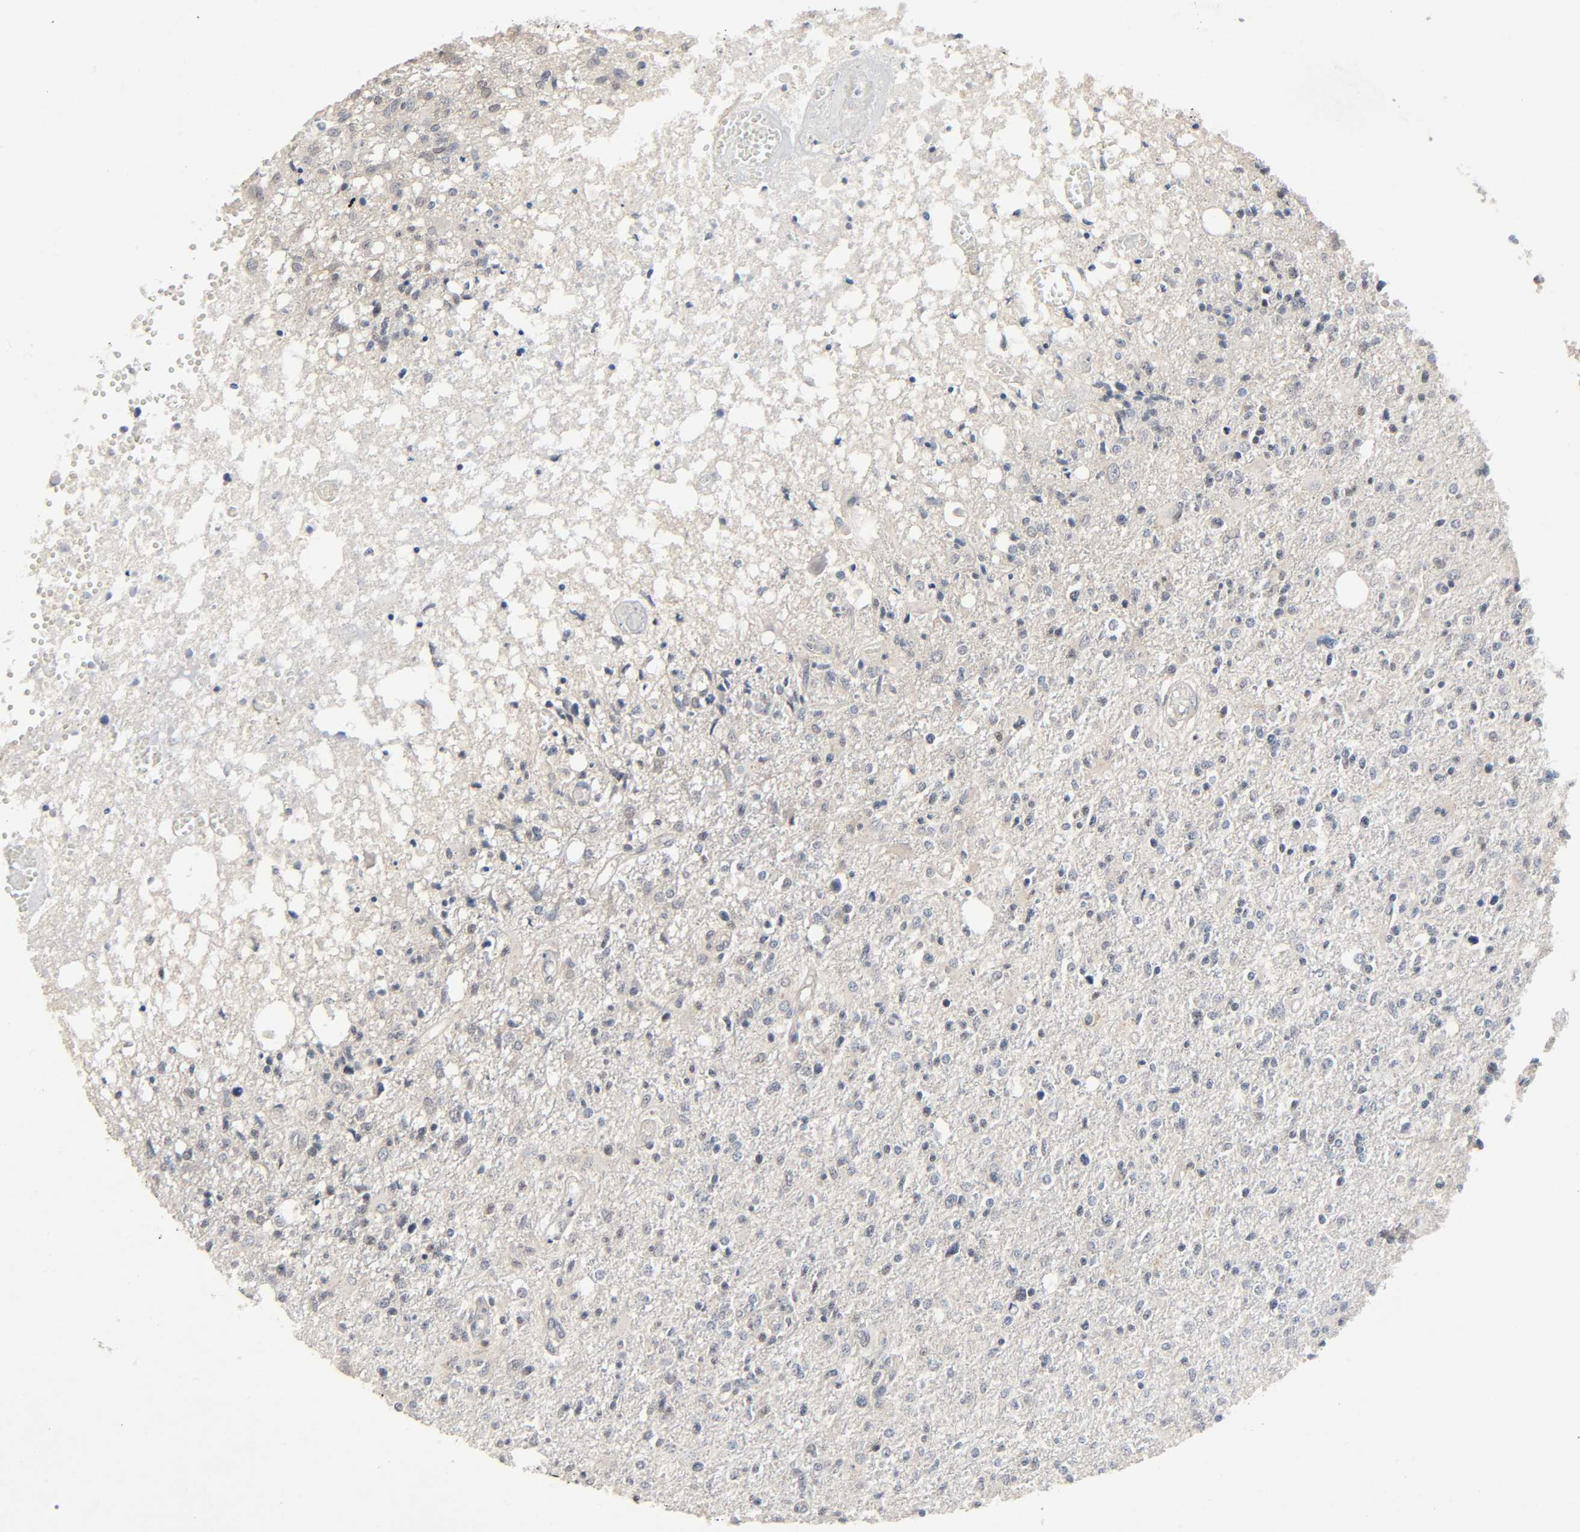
{"staining": {"intensity": "moderate", "quantity": "<25%", "location": "cytoplasmic/membranous"}, "tissue": "glioma", "cell_type": "Tumor cells", "image_type": "cancer", "snomed": [{"axis": "morphology", "description": "Glioma, malignant, High grade"}, {"axis": "topography", "description": "Cerebral cortex"}], "caption": "Immunohistochemistry (IHC) photomicrograph of neoplastic tissue: human glioma stained using immunohistochemistry displays low levels of moderate protein expression localized specifically in the cytoplasmic/membranous of tumor cells, appearing as a cytoplasmic/membranous brown color.", "gene": "MAPKAPK5", "patient": {"sex": "male", "age": 76}}